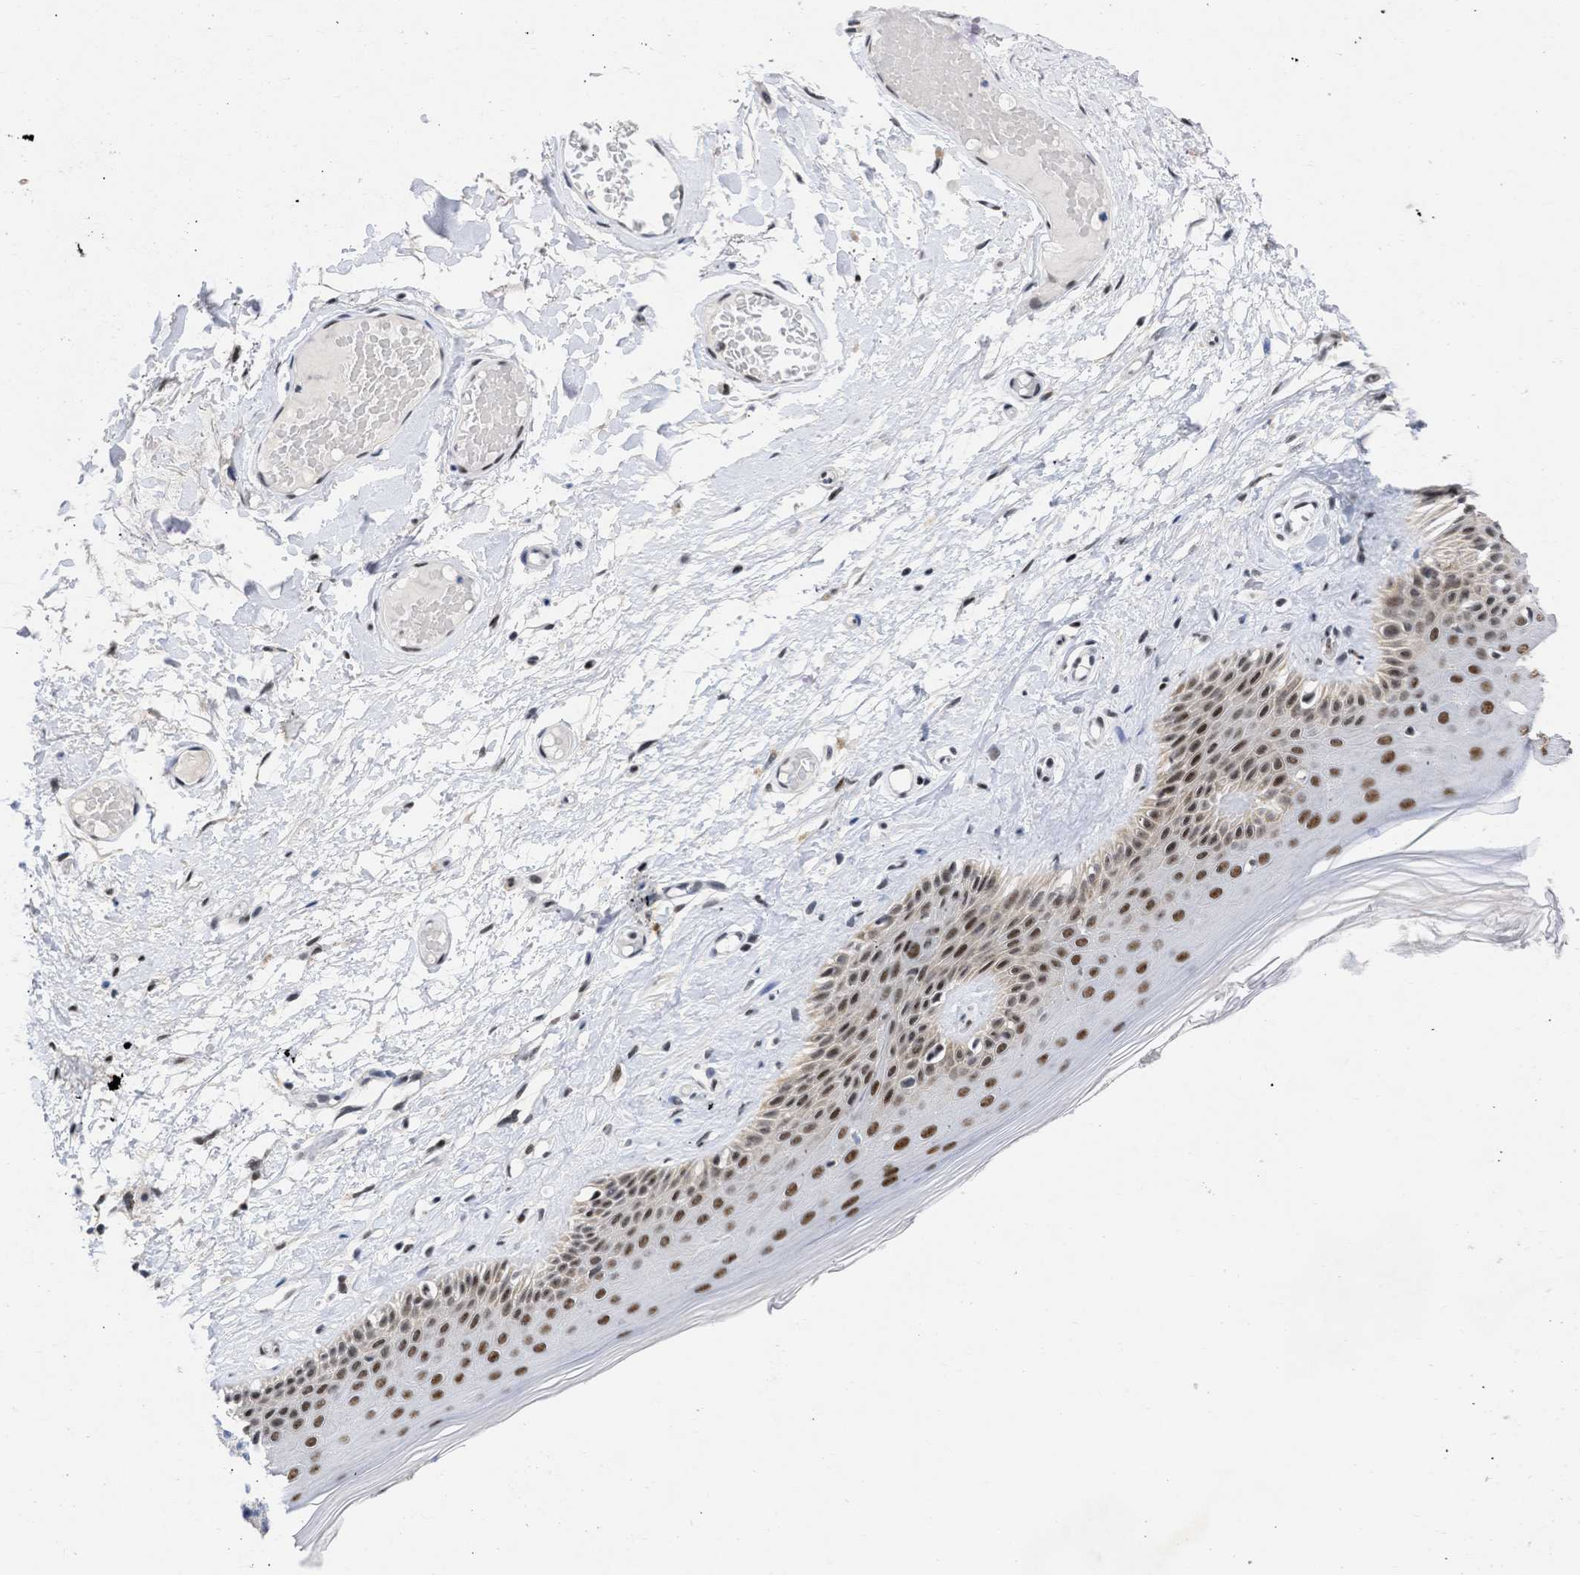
{"staining": {"intensity": "strong", "quantity": ">75%", "location": "nuclear"}, "tissue": "skin", "cell_type": "Epidermal cells", "image_type": "normal", "snomed": [{"axis": "morphology", "description": "Normal tissue, NOS"}, {"axis": "topography", "description": "Vulva"}], "caption": "Skin stained with a brown dye exhibits strong nuclear positive positivity in approximately >75% of epidermal cells.", "gene": "DDX41", "patient": {"sex": "female", "age": 73}}